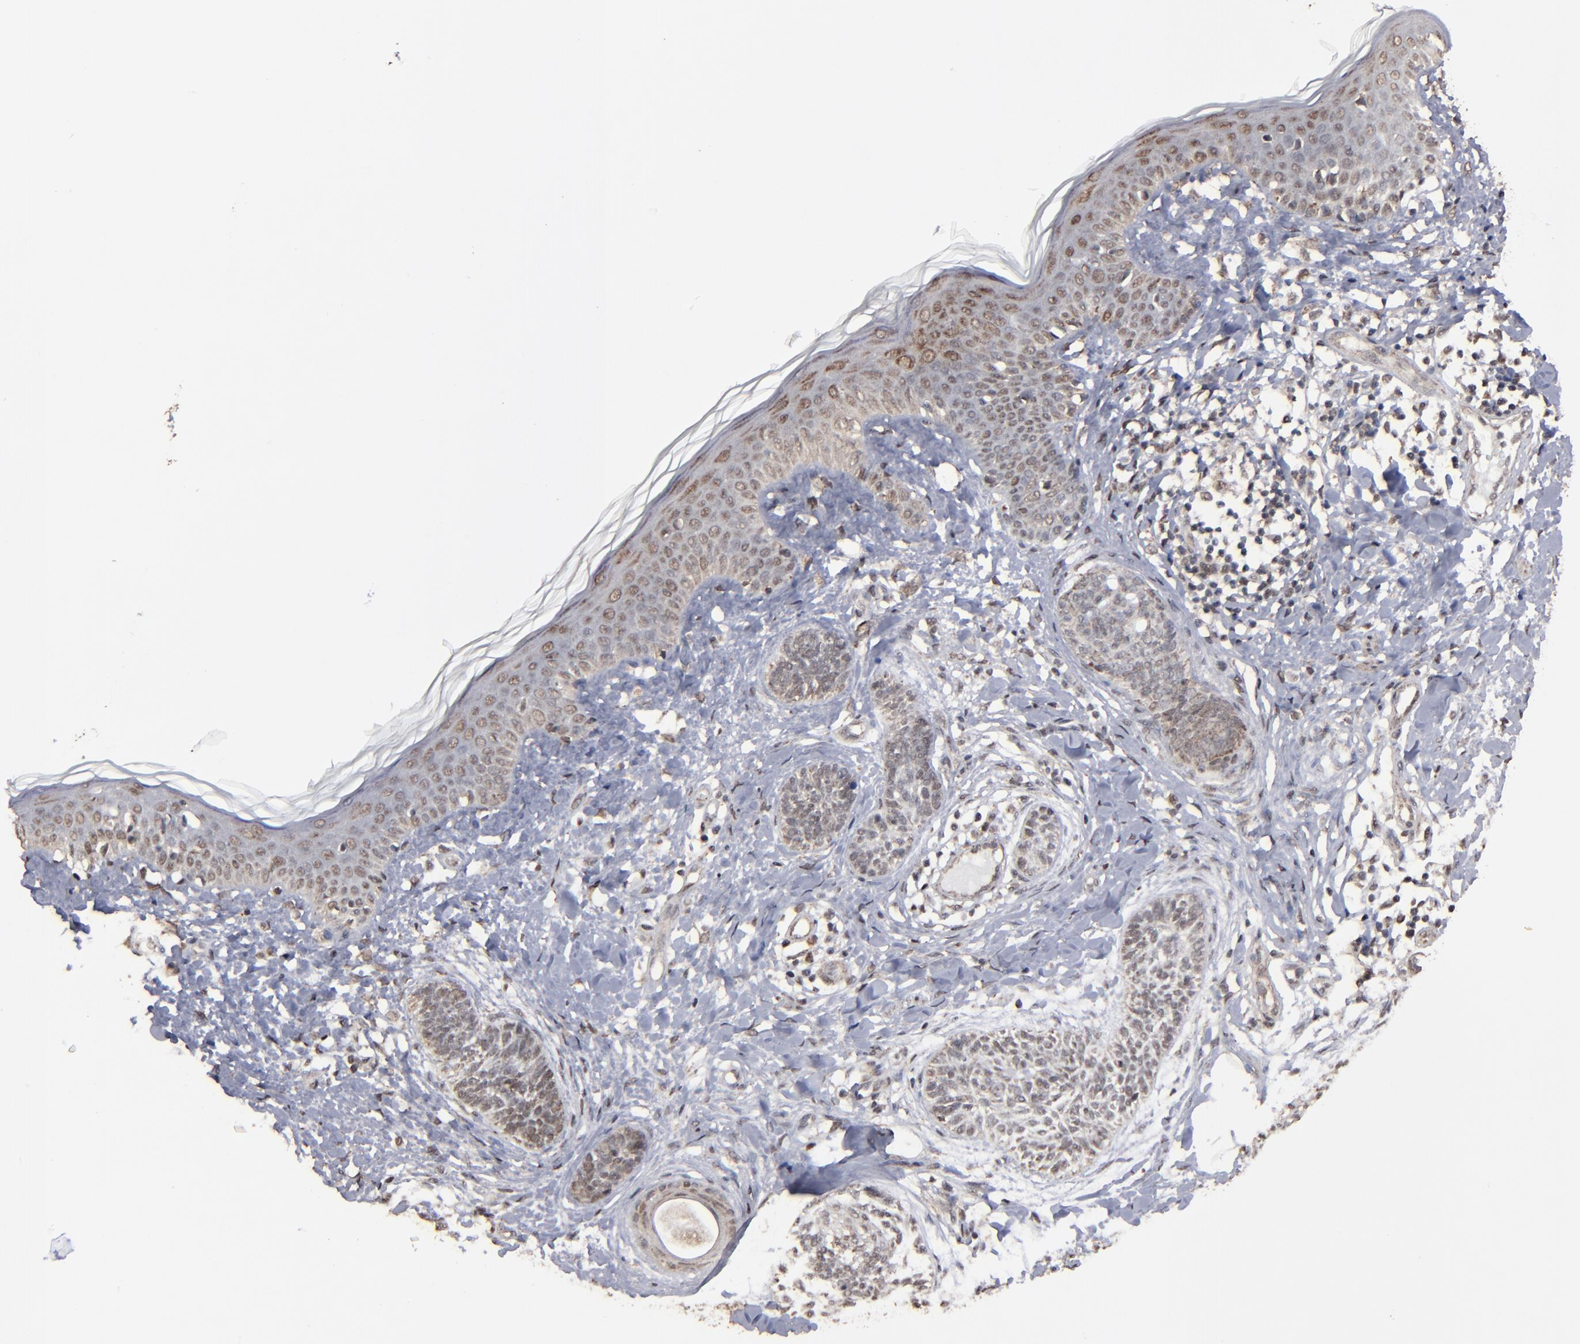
{"staining": {"intensity": "weak", "quantity": "25%-75%", "location": "nuclear"}, "tissue": "skin cancer", "cell_type": "Tumor cells", "image_type": "cancer", "snomed": [{"axis": "morphology", "description": "Normal tissue, NOS"}, {"axis": "morphology", "description": "Basal cell carcinoma"}, {"axis": "topography", "description": "Skin"}], "caption": "Protein positivity by IHC demonstrates weak nuclear staining in about 25%-75% of tumor cells in basal cell carcinoma (skin). The staining was performed using DAB (3,3'-diaminobenzidine), with brown indicating positive protein expression. Nuclei are stained blue with hematoxylin.", "gene": "BNIP3", "patient": {"sex": "male", "age": 63}}